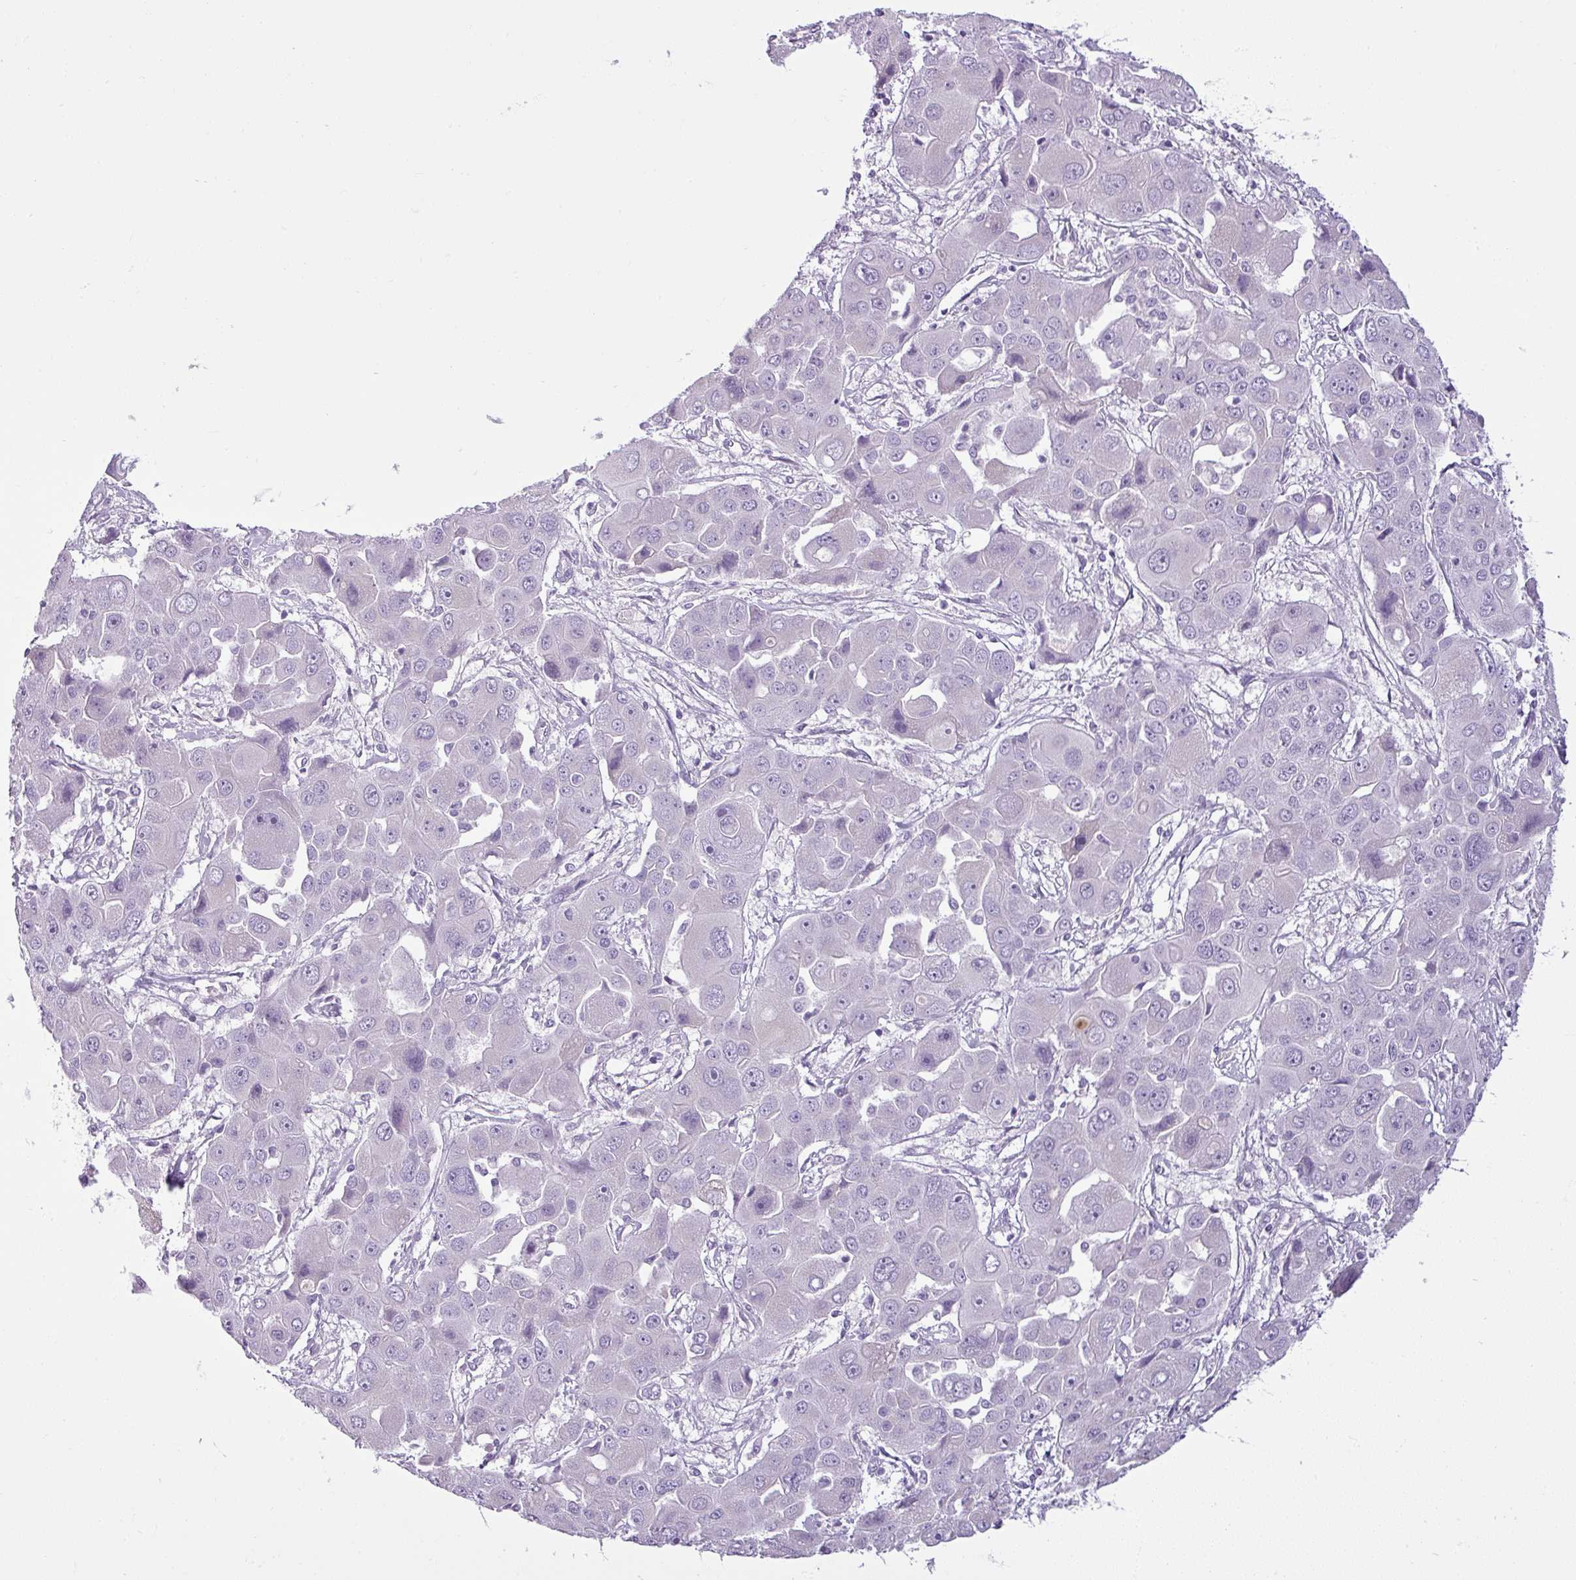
{"staining": {"intensity": "negative", "quantity": "none", "location": "none"}, "tissue": "liver cancer", "cell_type": "Tumor cells", "image_type": "cancer", "snomed": [{"axis": "morphology", "description": "Cholangiocarcinoma"}, {"axis": "topography", "description": "Liver"}], "caption": "Tumor cells show no significant protein expression in liver cholangiocarcinoma.", "gene": "CDH16", "patient": {"sex": "male", "age": 67}}